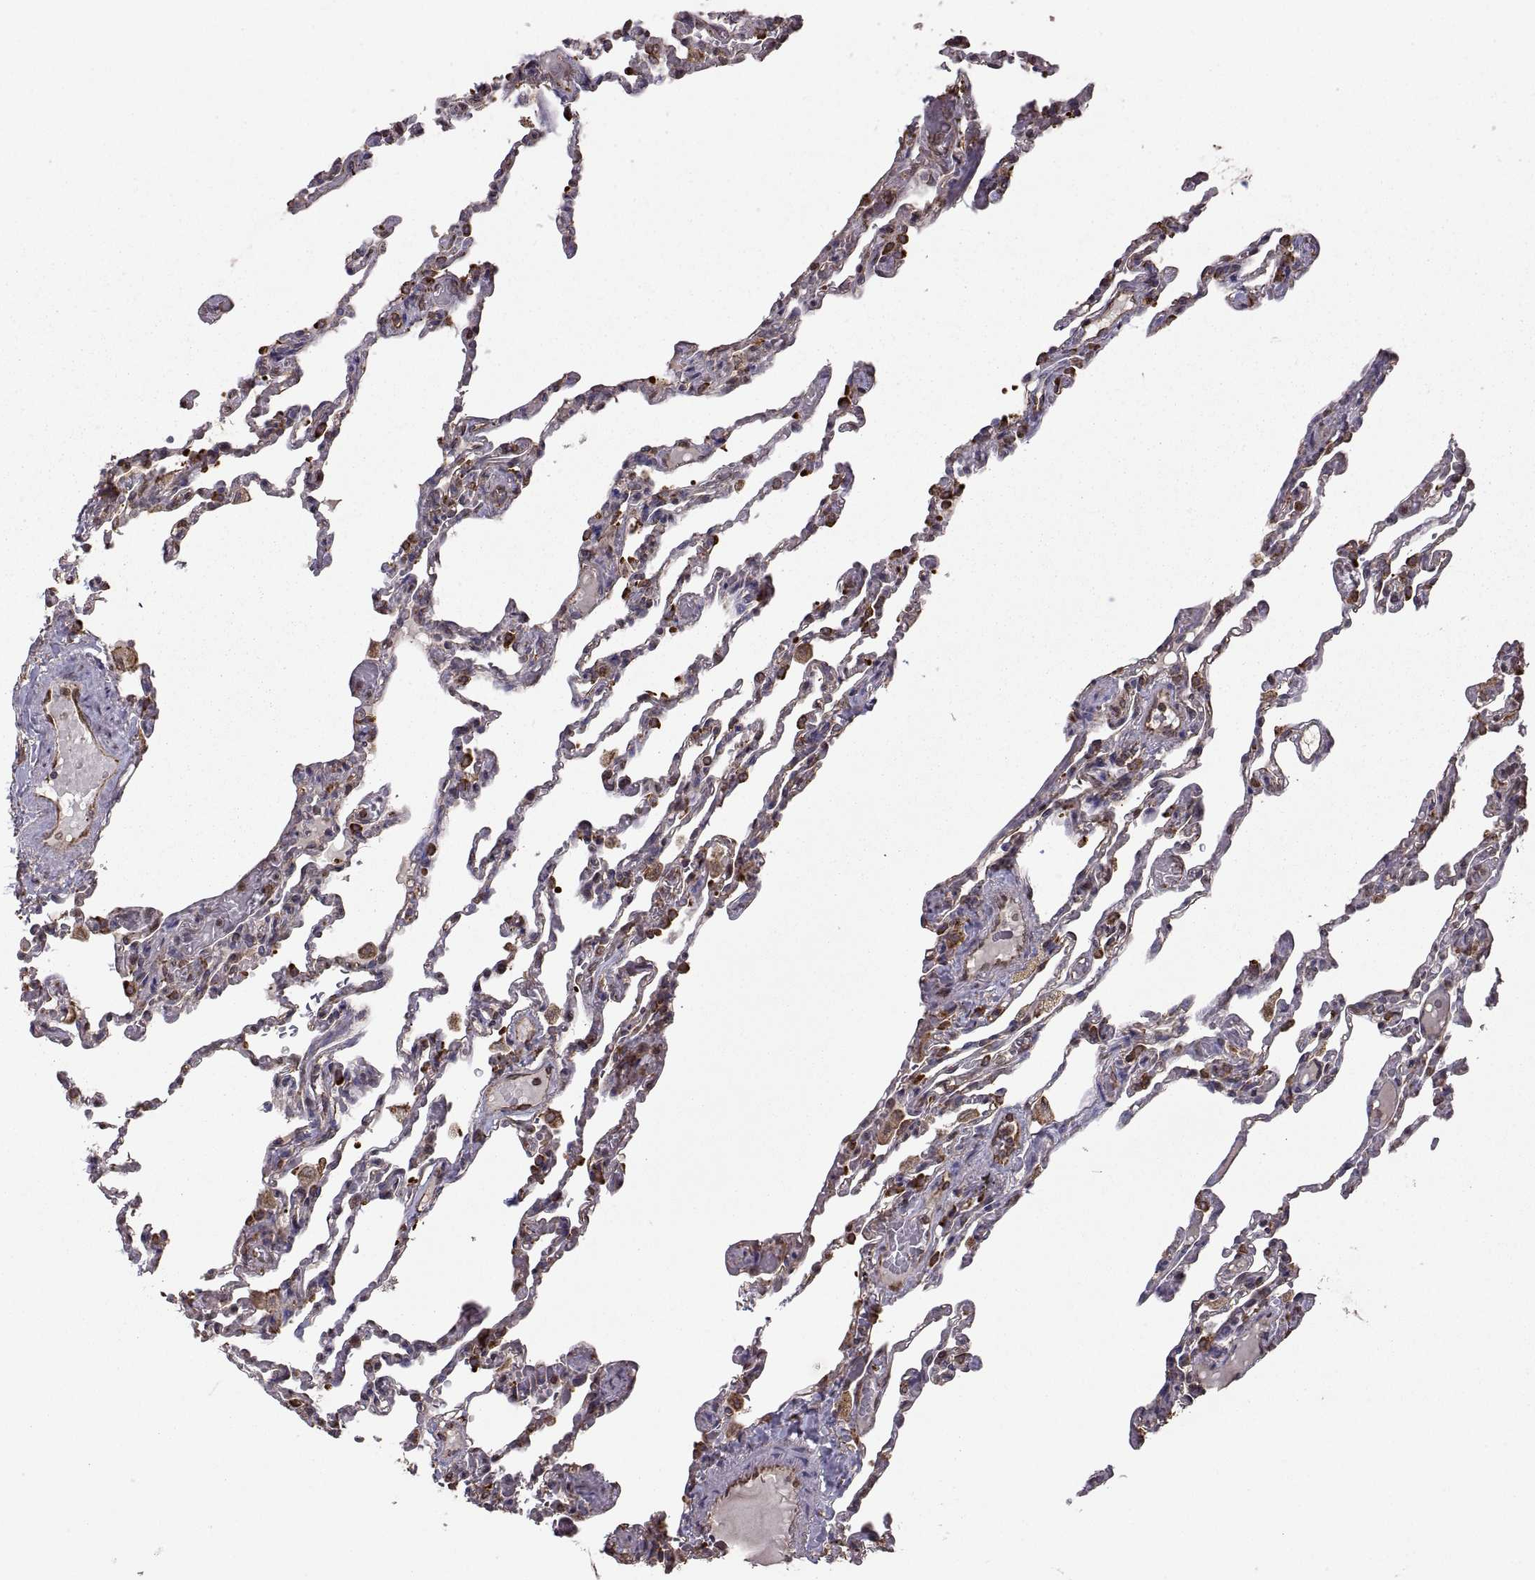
{"staining": {"intensity": "strong", "quantity": "<25%", "location": "cytoplasmic/membranous"}, "tissue": "lung", "cell_type": "Alveolar cells", "image_type": "normal", "snomed": [{"axis": "morphology", "description": "Normal tissue, NOS"}, {"axis": "topography", "description": "Lung"}], "caption": "Strong cytoplasmic/membranous staining is identified in approximately <25% of alveolar cells in benign lung. Using DAB (brown) and hematoxylin (blue) stains, captured at high magnification using brightfield microscopy.", "gene": "PDIA3", "patient": {"sex": "female", "age": 43}}